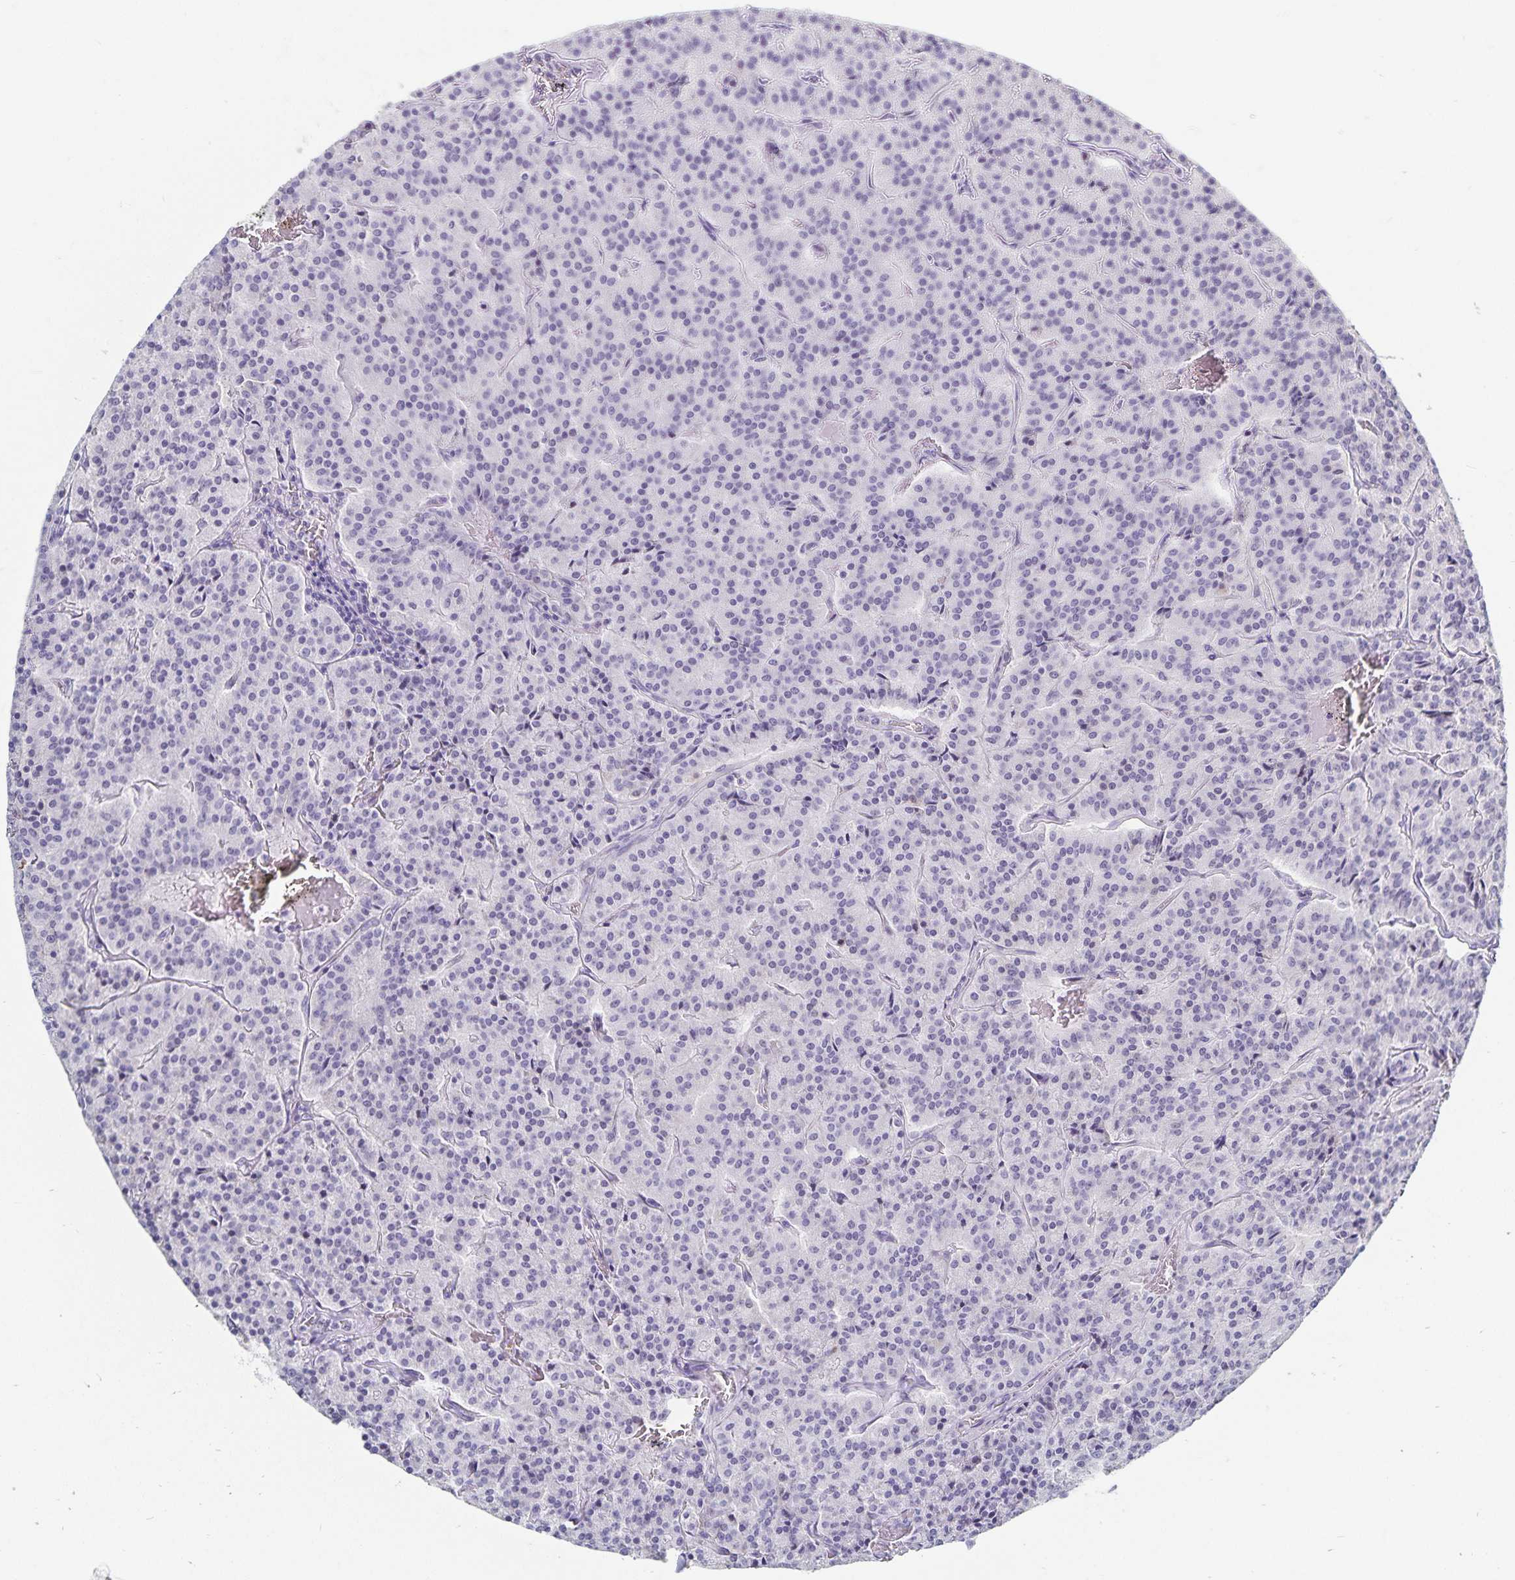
{"staining": {"intensity": "negative", "quantity": "none", "location": "none"}, "tissue": "carcinoid", "cell_type": "Tumor cells", "image_type": "cancer", "snomed": [{"axis": "morphology", "description": "Carcinoid, malignant, NOS"}, {"axis": "topography", "description": "Lung"}], "caption": "Tumor cells show no significant protein positivity in carcinoid. (Immunohistochemistry, brightfield microscopy, high magnification).", "gene": "HMGB3", "patient": {"sex": "male", "age": 70}}